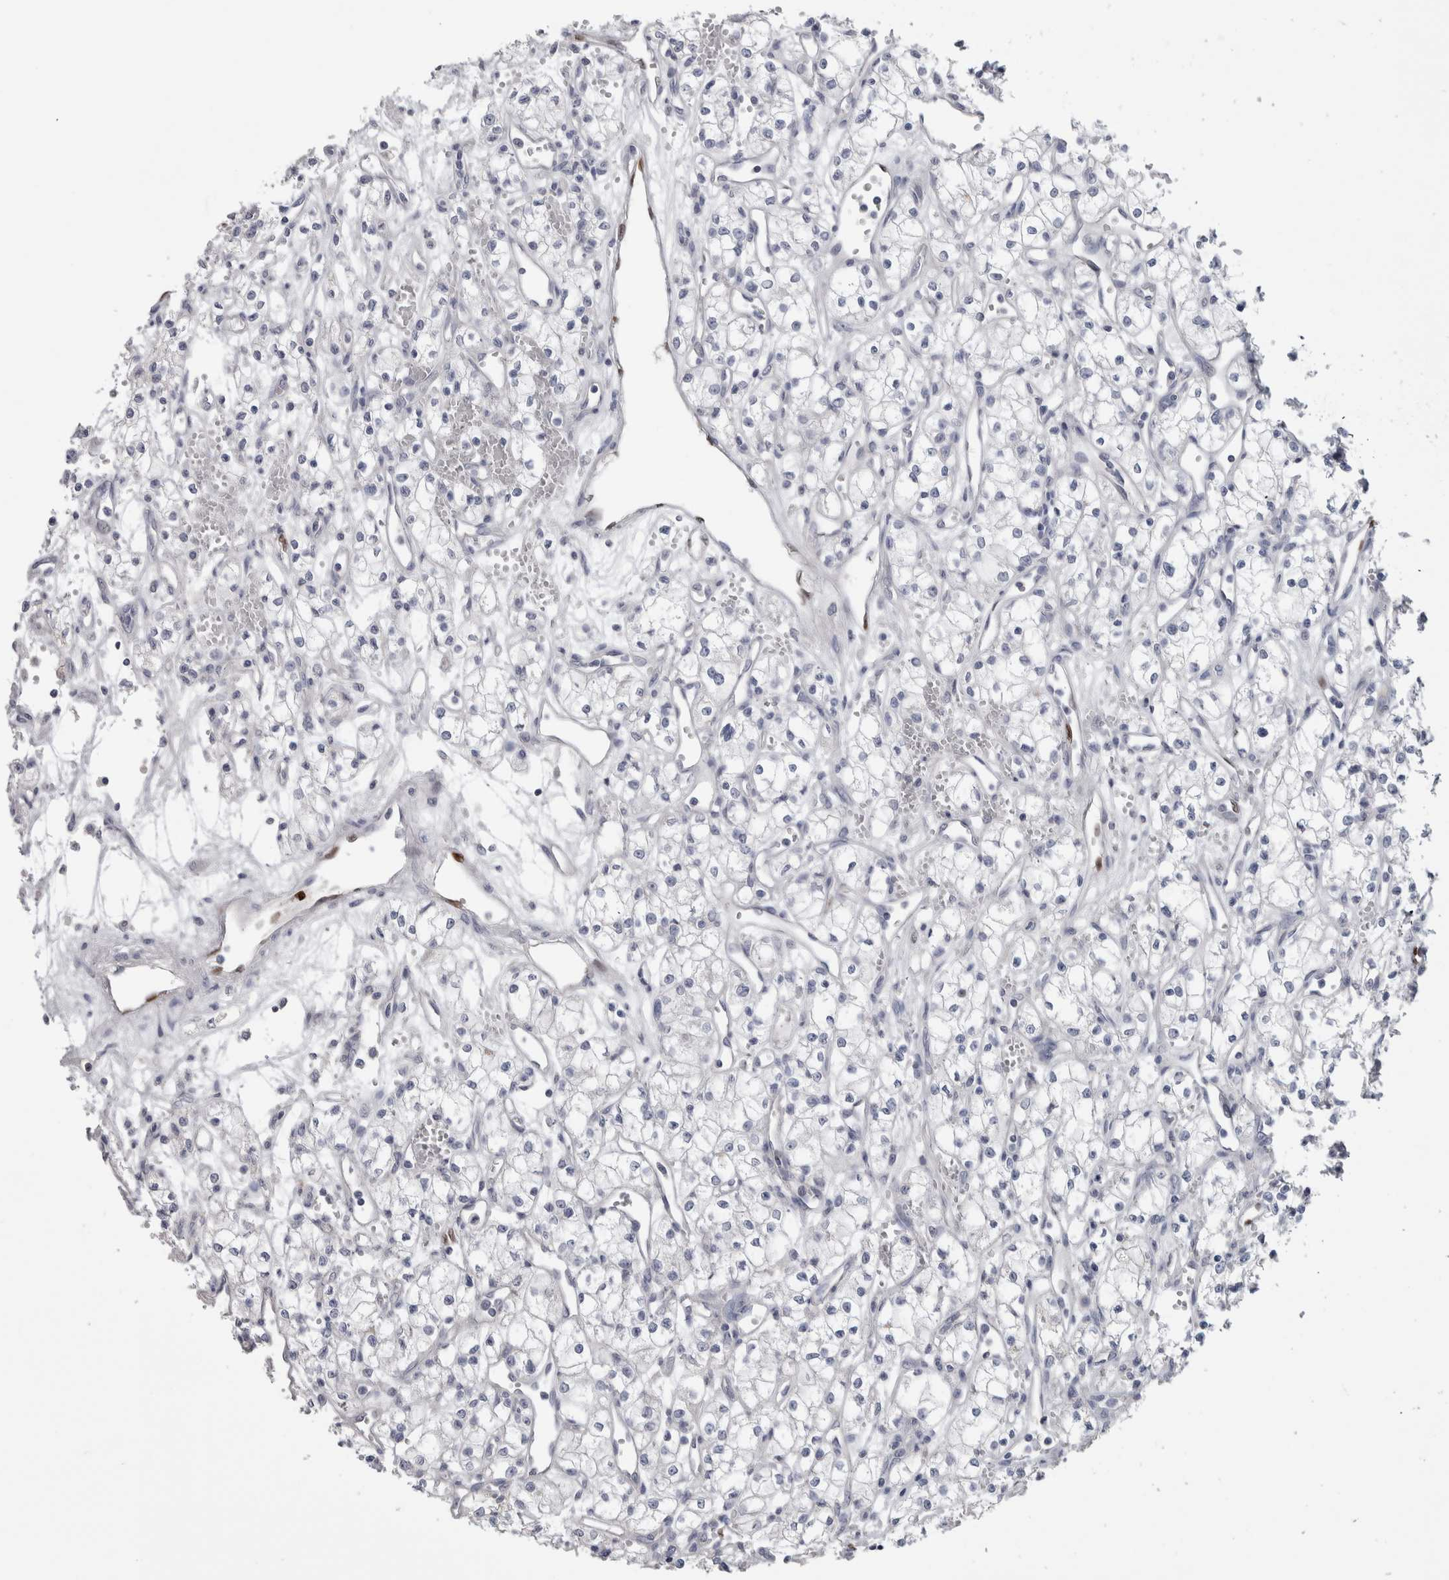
{"staining": {"intensity": "negative", "quantity": "none", "location": "none"}, "tissue": "renal cancer", "cell_type": "Tumor cells", "image_type": "cancer", "snomed": [{"axis": "morphology", "description": "Adenocarcinoma, NOS"}, {"axis": "topography", "description": "Kidney"}], "caption": "Tumor cells are negative for brown protein staining in renal cancer.", "gene": "IL33", "patient": {"sex": "male", "age": 59}}